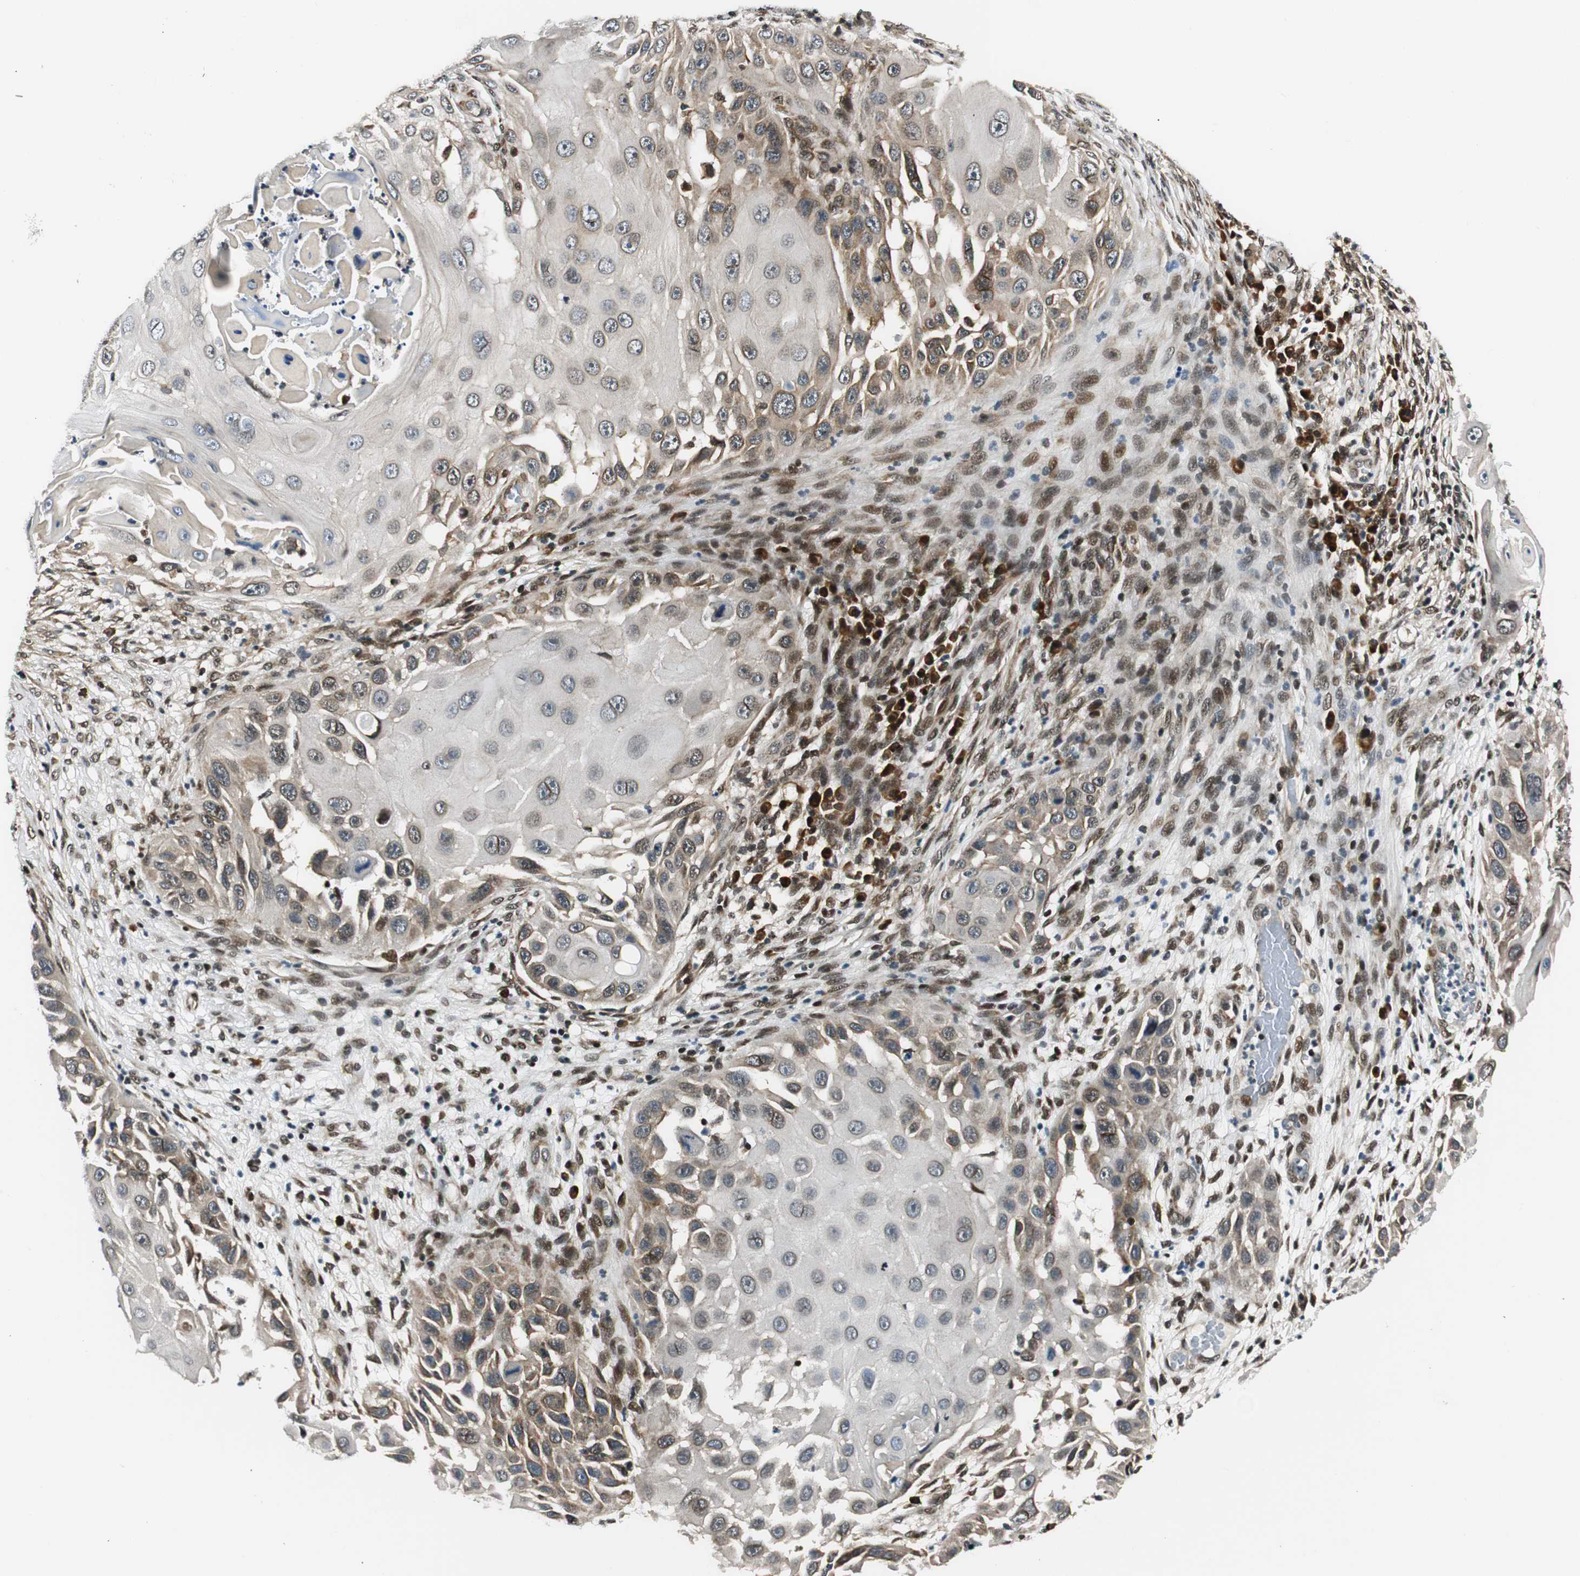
{"staining": {"intensity": "weak", "quantity": "<25%", "location": "cytoplasmic/membranous,nuclear"}, "tissue": "skin cancer", "cell_type": "Tumor cells", "image_type": "cancer", "snomed": [{"axis": "morphology", "description": "Squamous cell carcinoma, NOS"}, {"axis": "topography", "description": "Skin"}], "caption": "Immunohistochemical staining of human squamous cell carcinoma (skin) demonstrates no significant staining in tumor cells. (Stains: DAB (3,3'-diaminobenzidine) immunohistochemistry (IHC) with hematoxylin counter stain, Microscopy: brightfield microscopy at high magnification).", "gene": "RING1", "patient": {"sex": "female", "age": 44}}